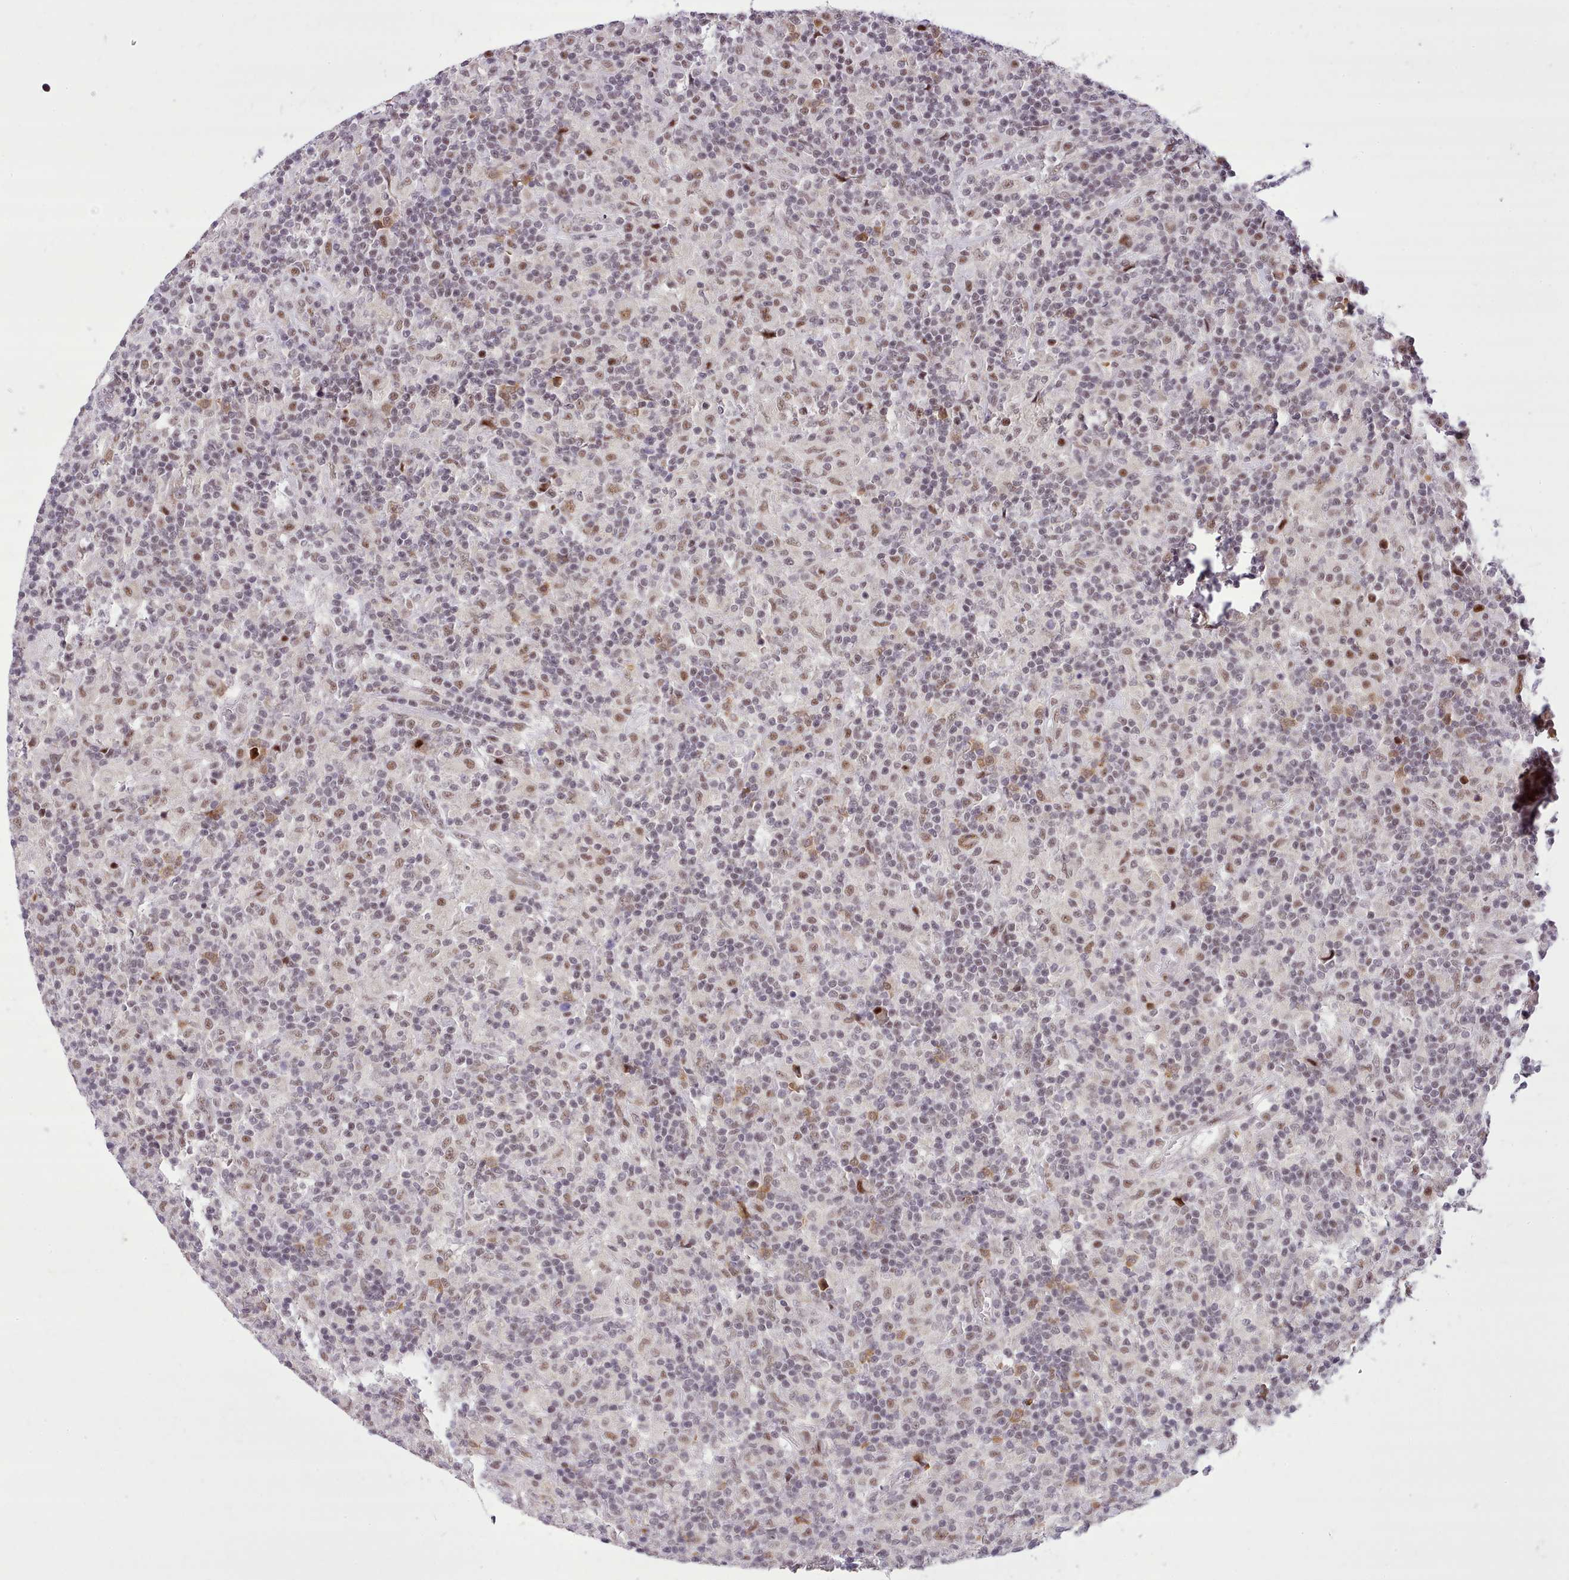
{"staining": {"intensity": "moderate", "quantity": "25%-75%", "location": "nuclear"}, "tissue": "lymphoma", "cell_type": "Tumor cells", "image_type": "cancer", "snomed": [{"axis": "morphology", "description": "Hodgkin's disease, NOS"}, {"axis": "topography", "description": "Lymph node"}], "caption": "Immunohistochemistry (IHC) (DAB (3,3'-diaminobenzidine)) staining of lymphoma reveals moderate nuclear protein positivity in approximately 25%-75% of tumor cells. The protein is stained brown, and the nuclei are stained in blue (DAB IHC with brightfield microscopy, high magnification).", "gene": "HOXB7", "patient": {"sex": "male", "age": 70}}